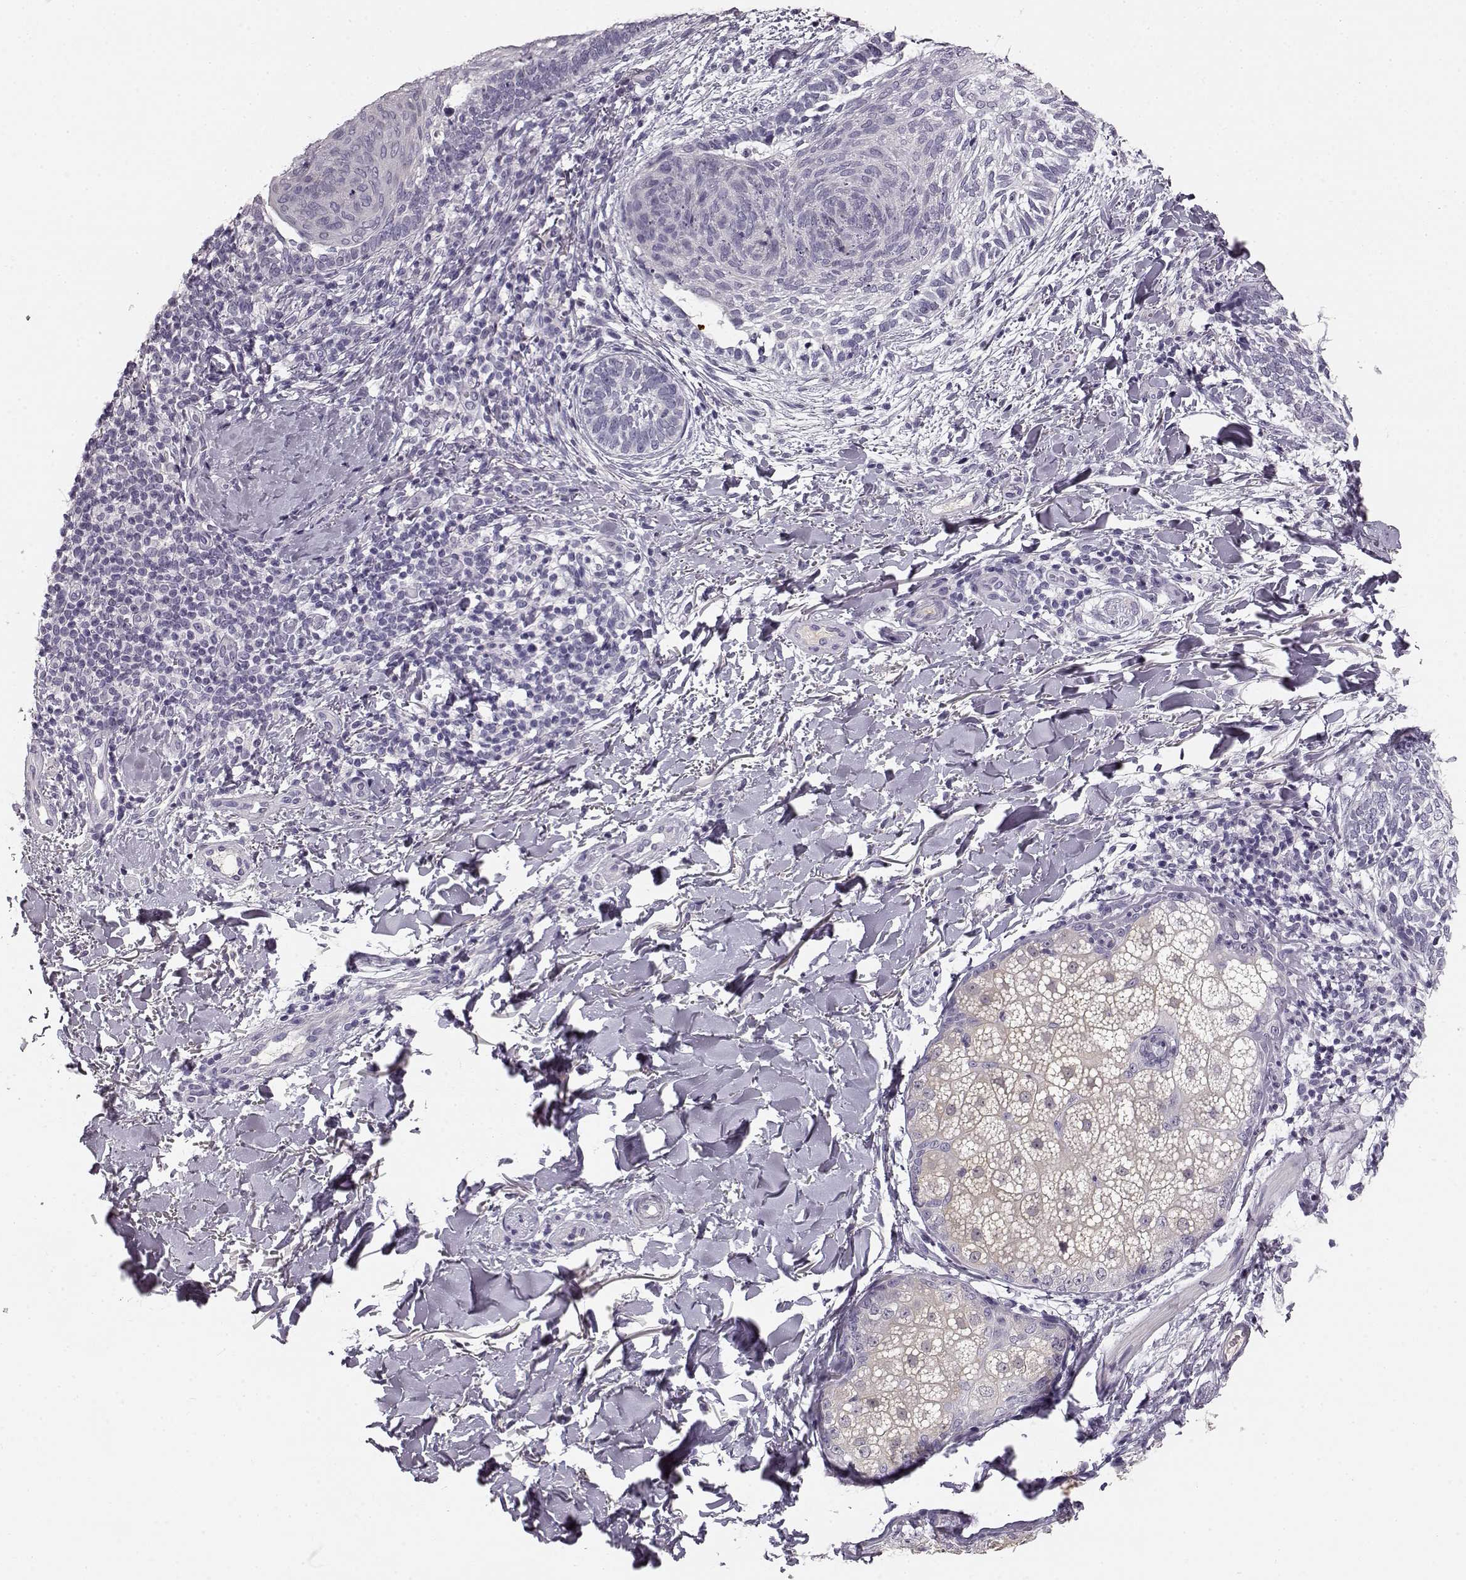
{"staining": {"intensity": "negative", "quantity": "none", "location": "none"}, "tissue": "skin cancer", "cell_type": "Tumor cells", "image_type": "cancer", "snomed": [{"axis": "morphology", "description": "Normal tissue, NOS"}, {"axis": "morphology", "description": "Basal cell carcinoma"}, {"axis": "topography", "description": "Skin"}], "caption": "The micrograph demonstrates no significant staining in tumor cells of basal cell carcinoma (skin).", "gene": "KIAA0319", "patient": {"sex": "male", "age": 46}}